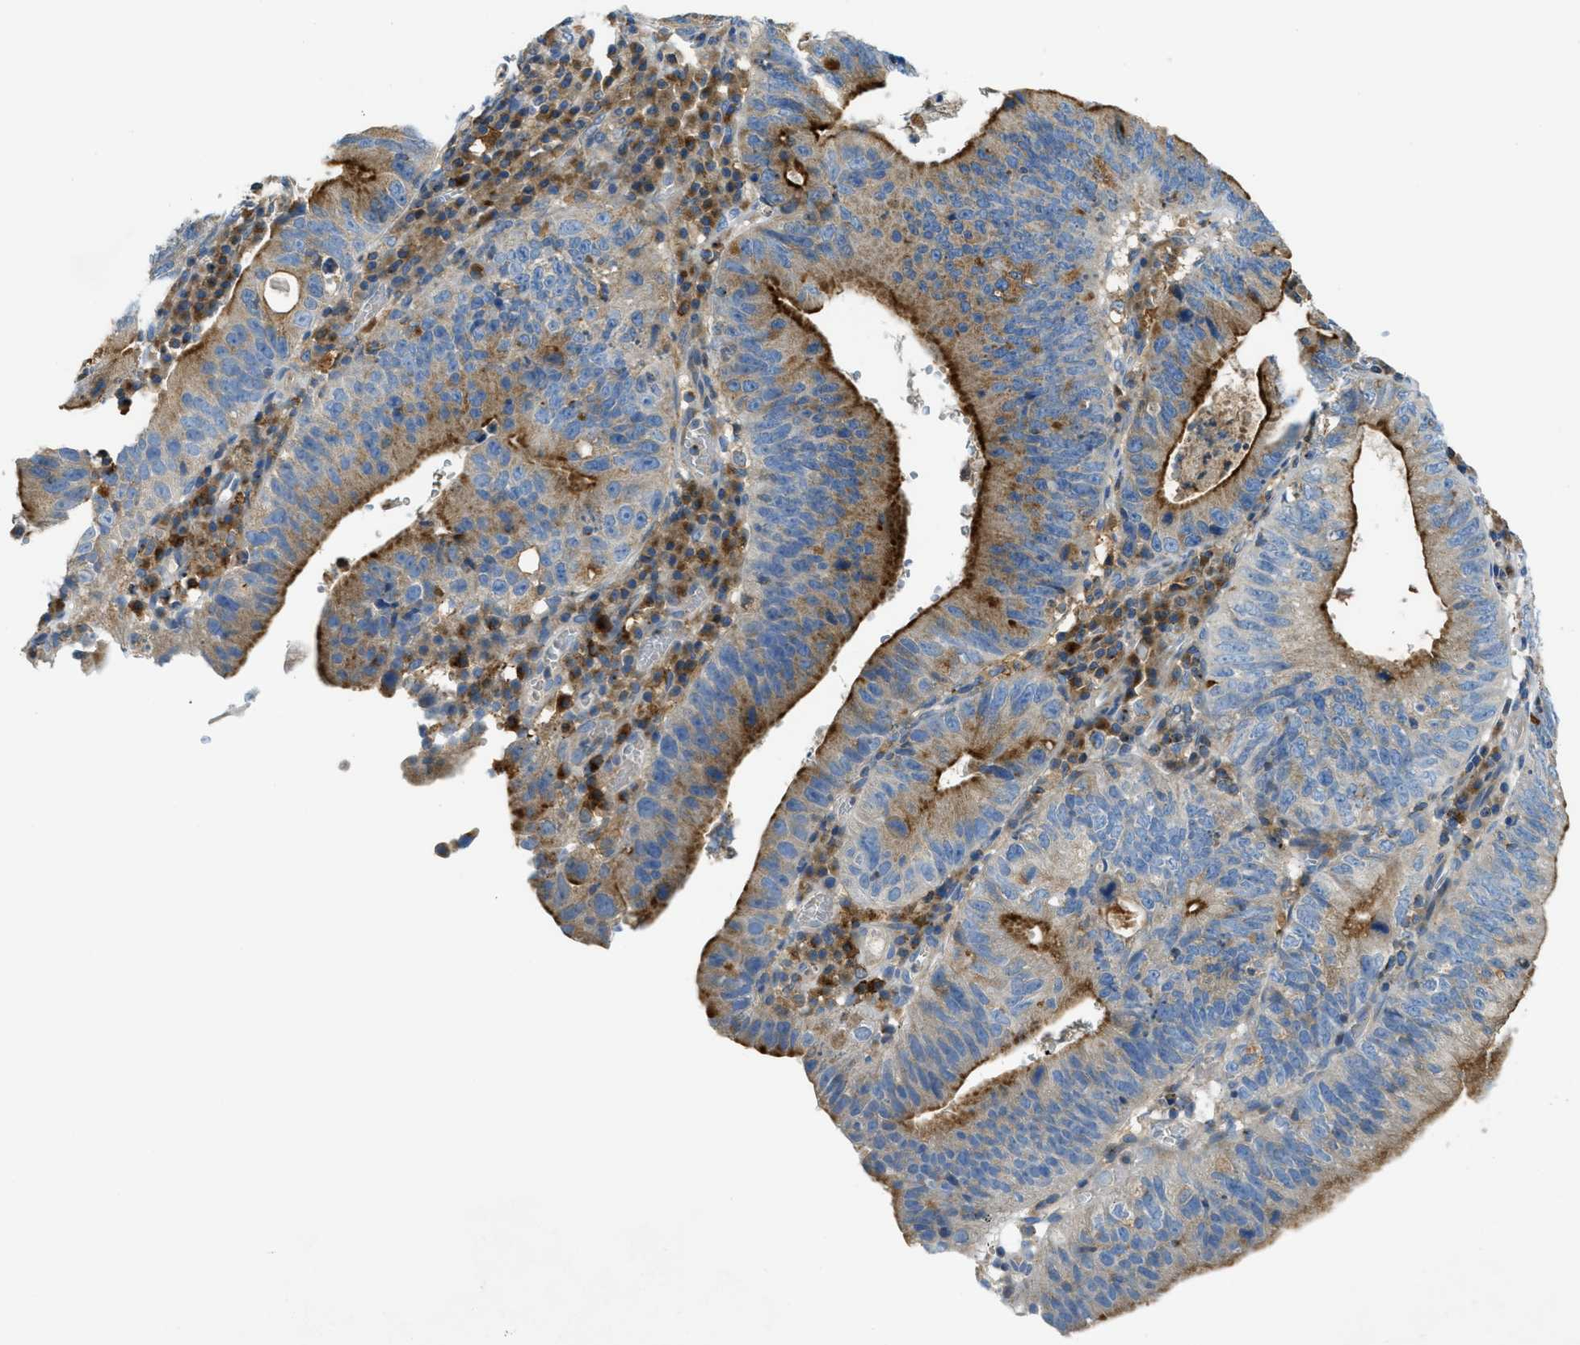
{"staining": {"intensity": "strong", "quantity": "25%-75%", "location": "cytoplasmic/membranous"}, "tissue": "stomach cancer", "cell_type": "Tumor cells", "image_type": "cancer", "snomed": [{"axis": "morphology", "description": "Adenocarcinoma, NOS"}, {"axis": "topography", "description": "Stomach"}], "caption": "This photomicrograph exhibits stomach cancer (adenocarcinoma) stained with IHC to label a protein in brown. The cytoplasmic/membranous of tumor cells show strong positivity for the protein. Nuclei are counter-stained blue.", "gene": "RFFL", "patient": {"sex": "male", "age": 59}}